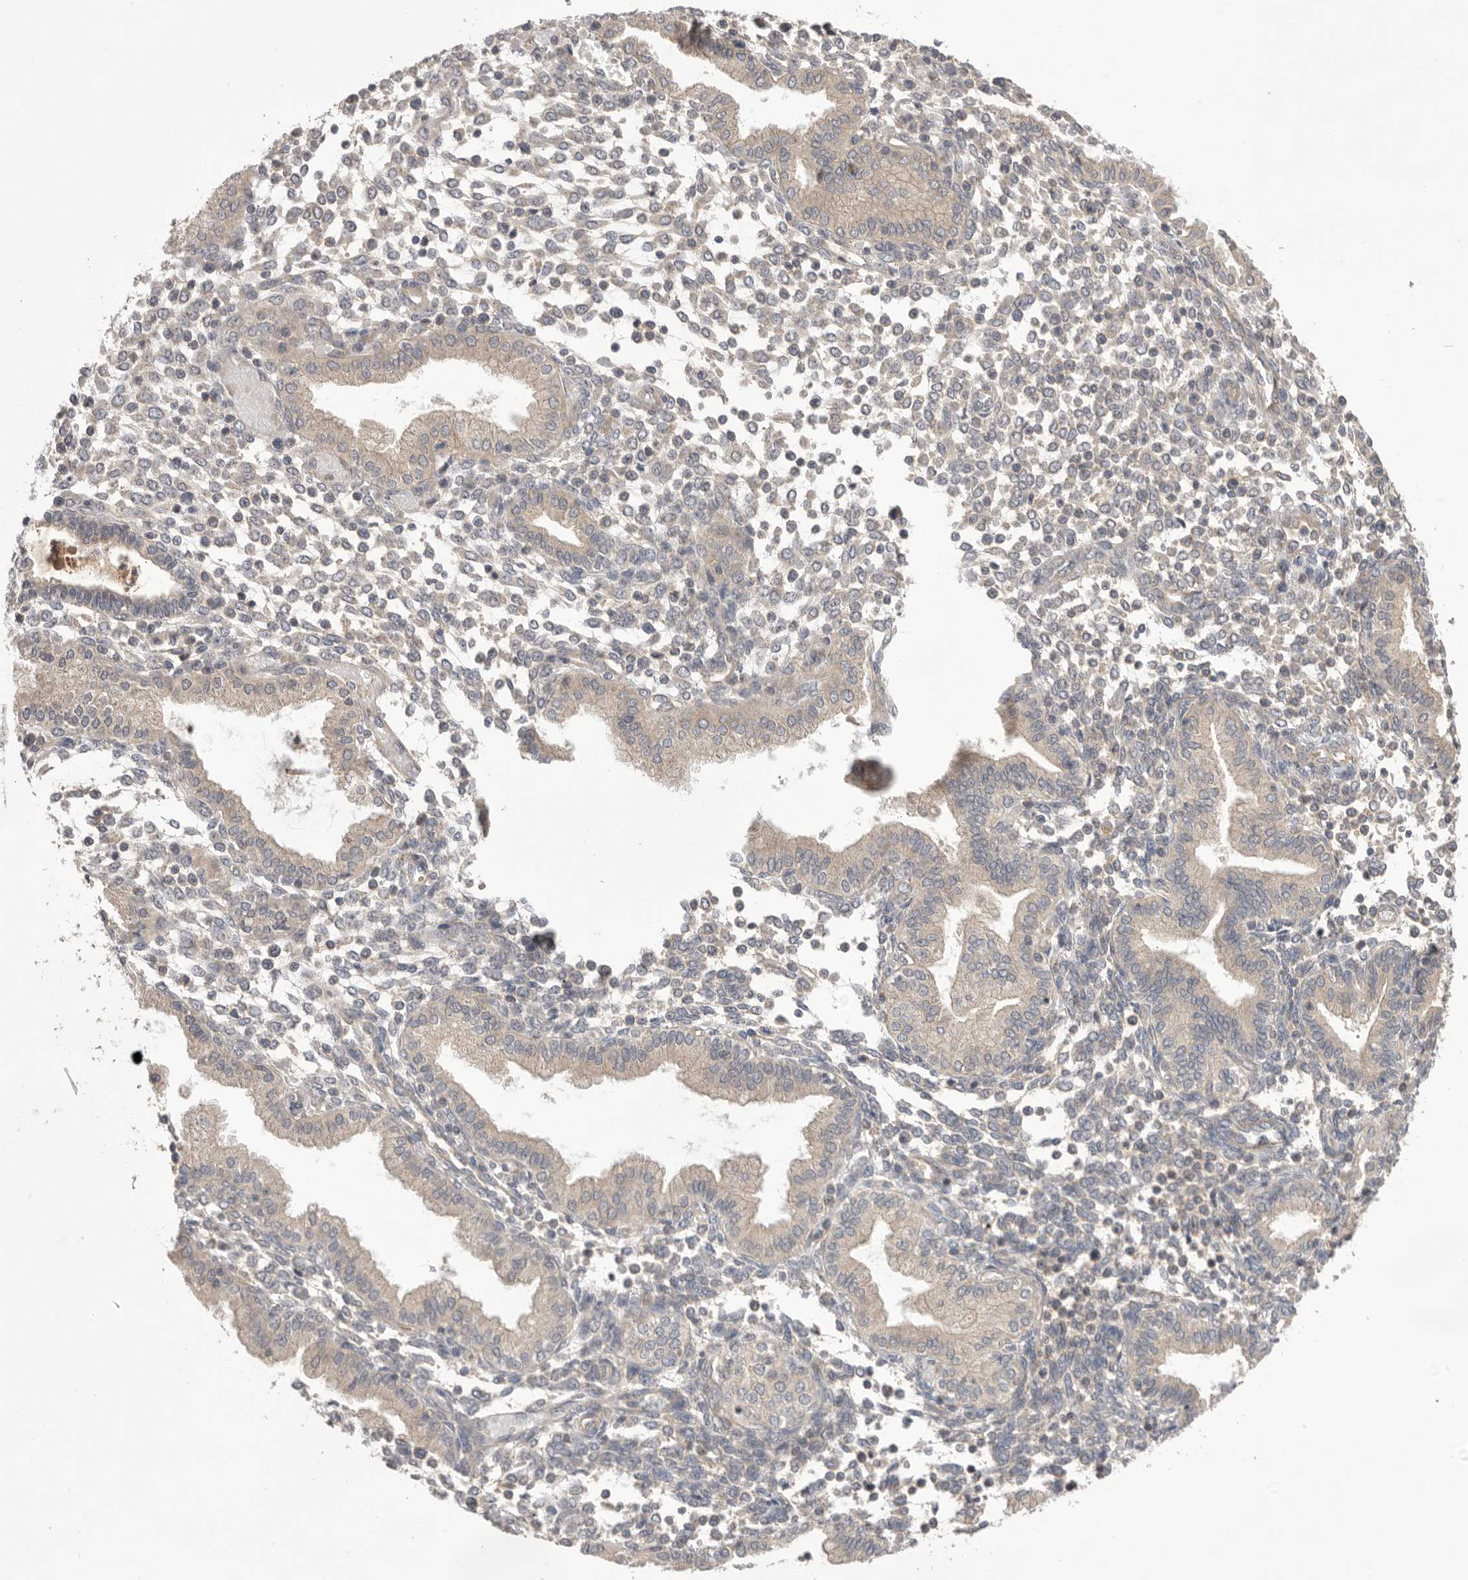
{"staining": {"intensity": "negative", "quantity": "none", "location": "none"}, "tissue": "endometrium", "cell_type": "Cells in endometrial stroma", "image_type": "normal", "snomed": [{"axis": "morphology", "description": "Normal tissue, NOS"}, {"axis": "topography", "description": "Endometrium"}], "caption": "Photomicrograph shows no protein staining in cells in endometrial stroma of benign endometrium. (DAB immunohistochemistry visualized using brightfield microscopy, high magnification).", "gene": "NRCAM", "patient": {"sex": "female", "age": 53}}